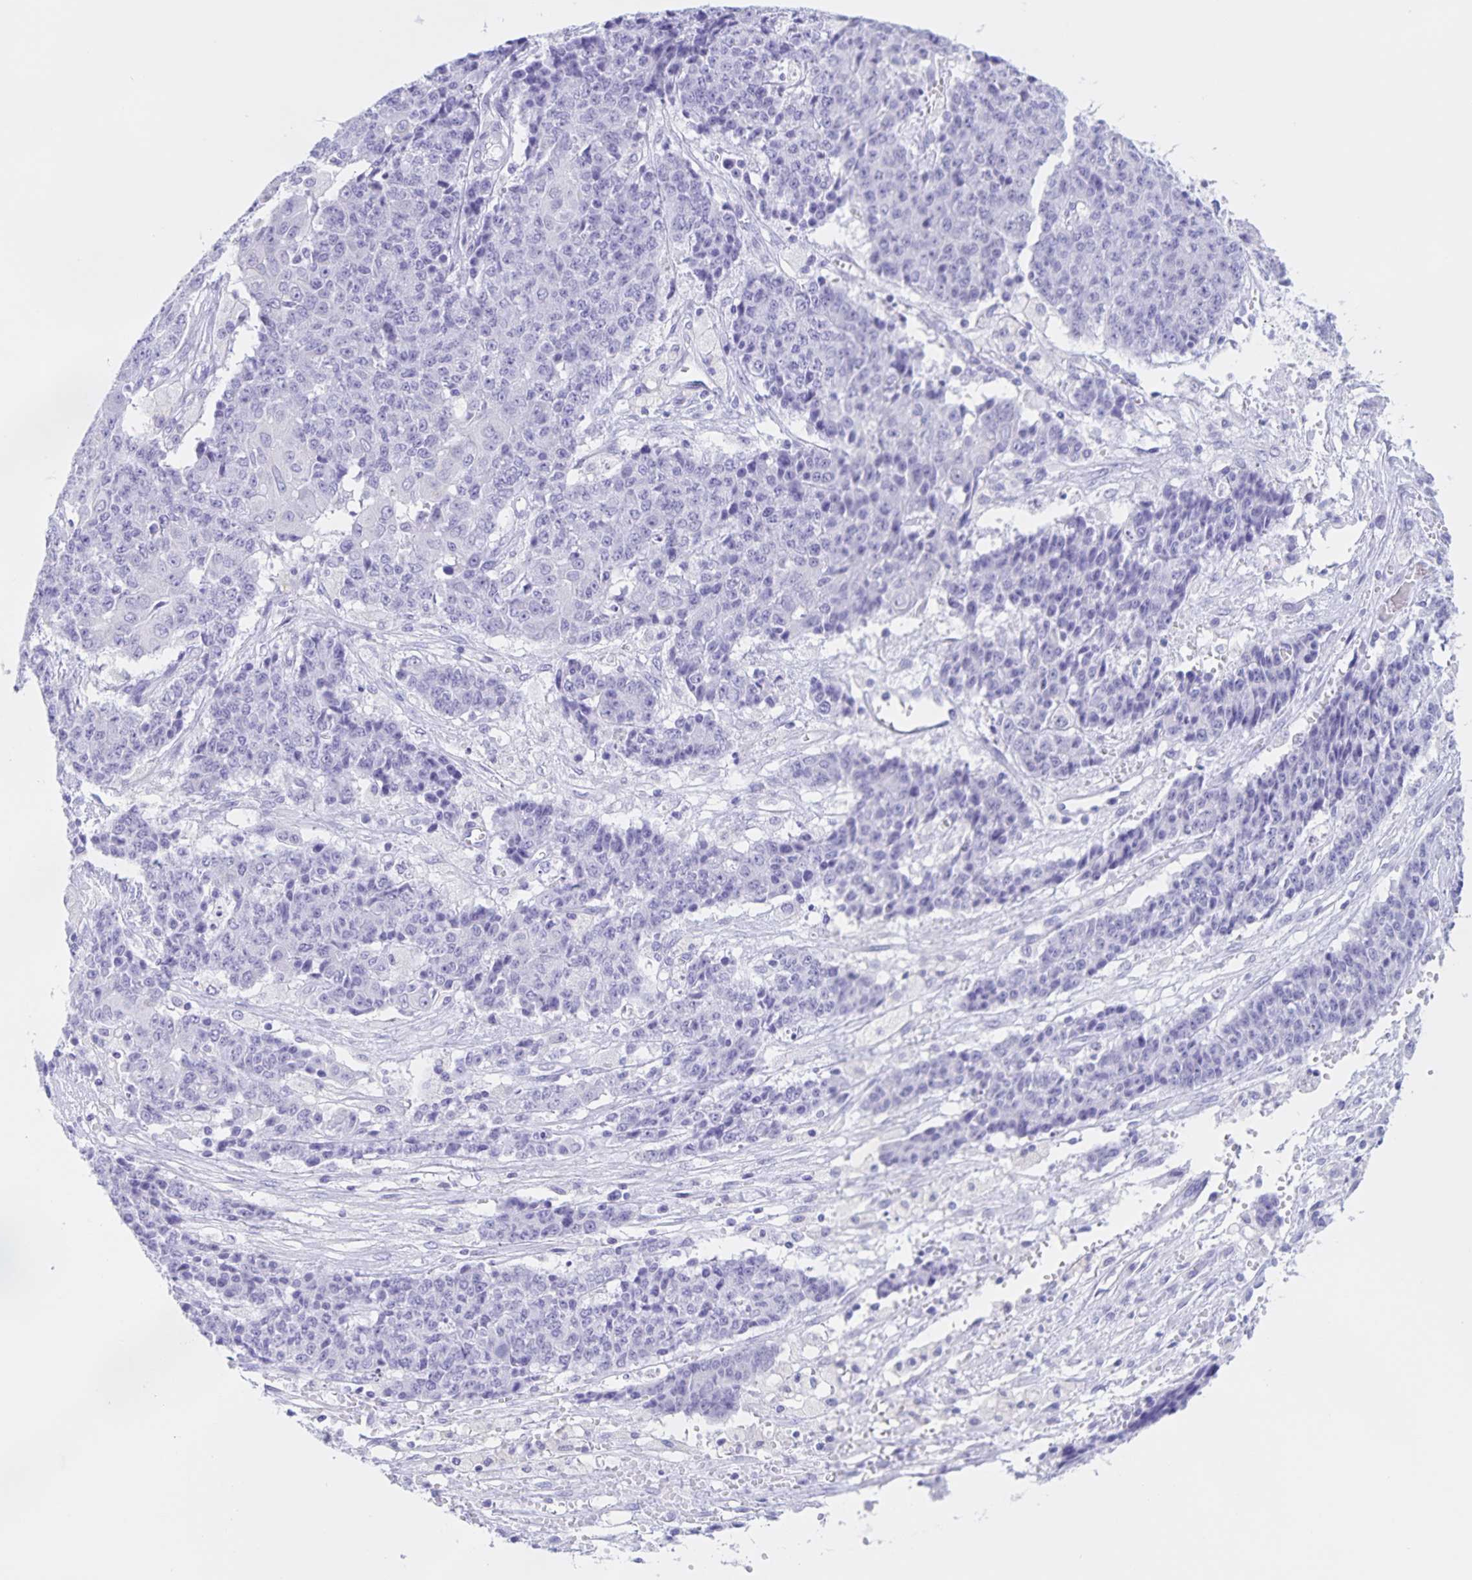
{"staining": {"intensity": "negative", "quantity": "none", "location": "none"}, "tissue": "ovarian cancer", "cell_type": "Tumor cells", "image_type": "cancer", "snomed": [{"axis": "morphology", "description": "Carcinoma, endometroid"}, {"axis": "topography", "description": "Ovary"}], "caption": "A micrograph of human ovarian cancer is negative for staining in tumor cells.", "gene": "TGIF2LX", "patient": {"sex": "female", "age": 42}}